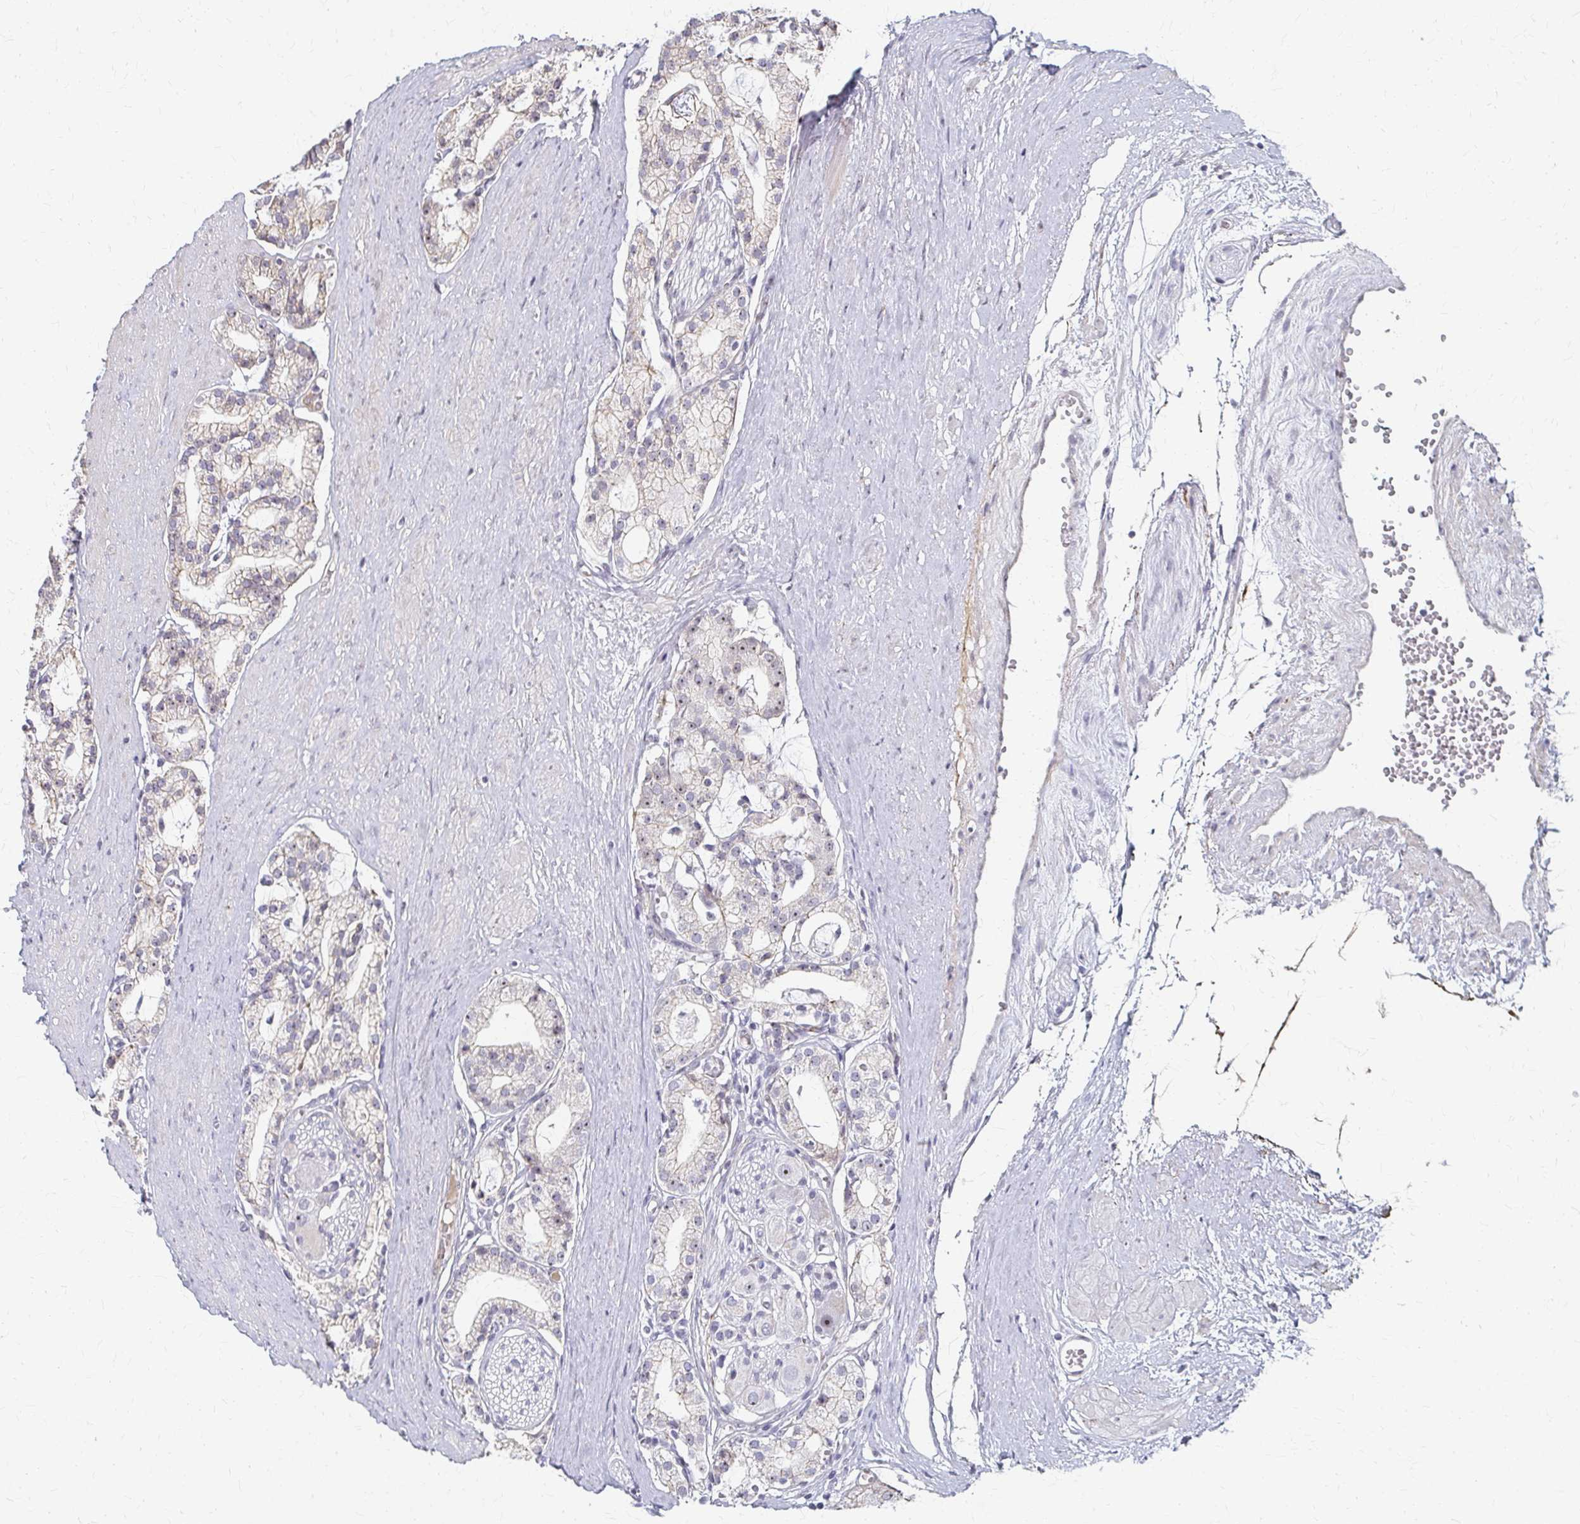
{"staining": {"intensity": "weak", "quantity": "<25%", "location": "nuclear"}, "tissue": "prostate cancer", "cell_type": "Tumor cells", "image_type": "cancer", "snomed": [{"axis": "morphology", "description": "Adenocarcinoma, High grade"}, {"axis": "topography", "description": "Prostate"}], "caption": "Image shows no significant protein positivity in tumor cells of prostate cancer (adenocarcinoma (high-grade)).", "gene": "PES1", "patient": {"sex": "male", "age": 71}}